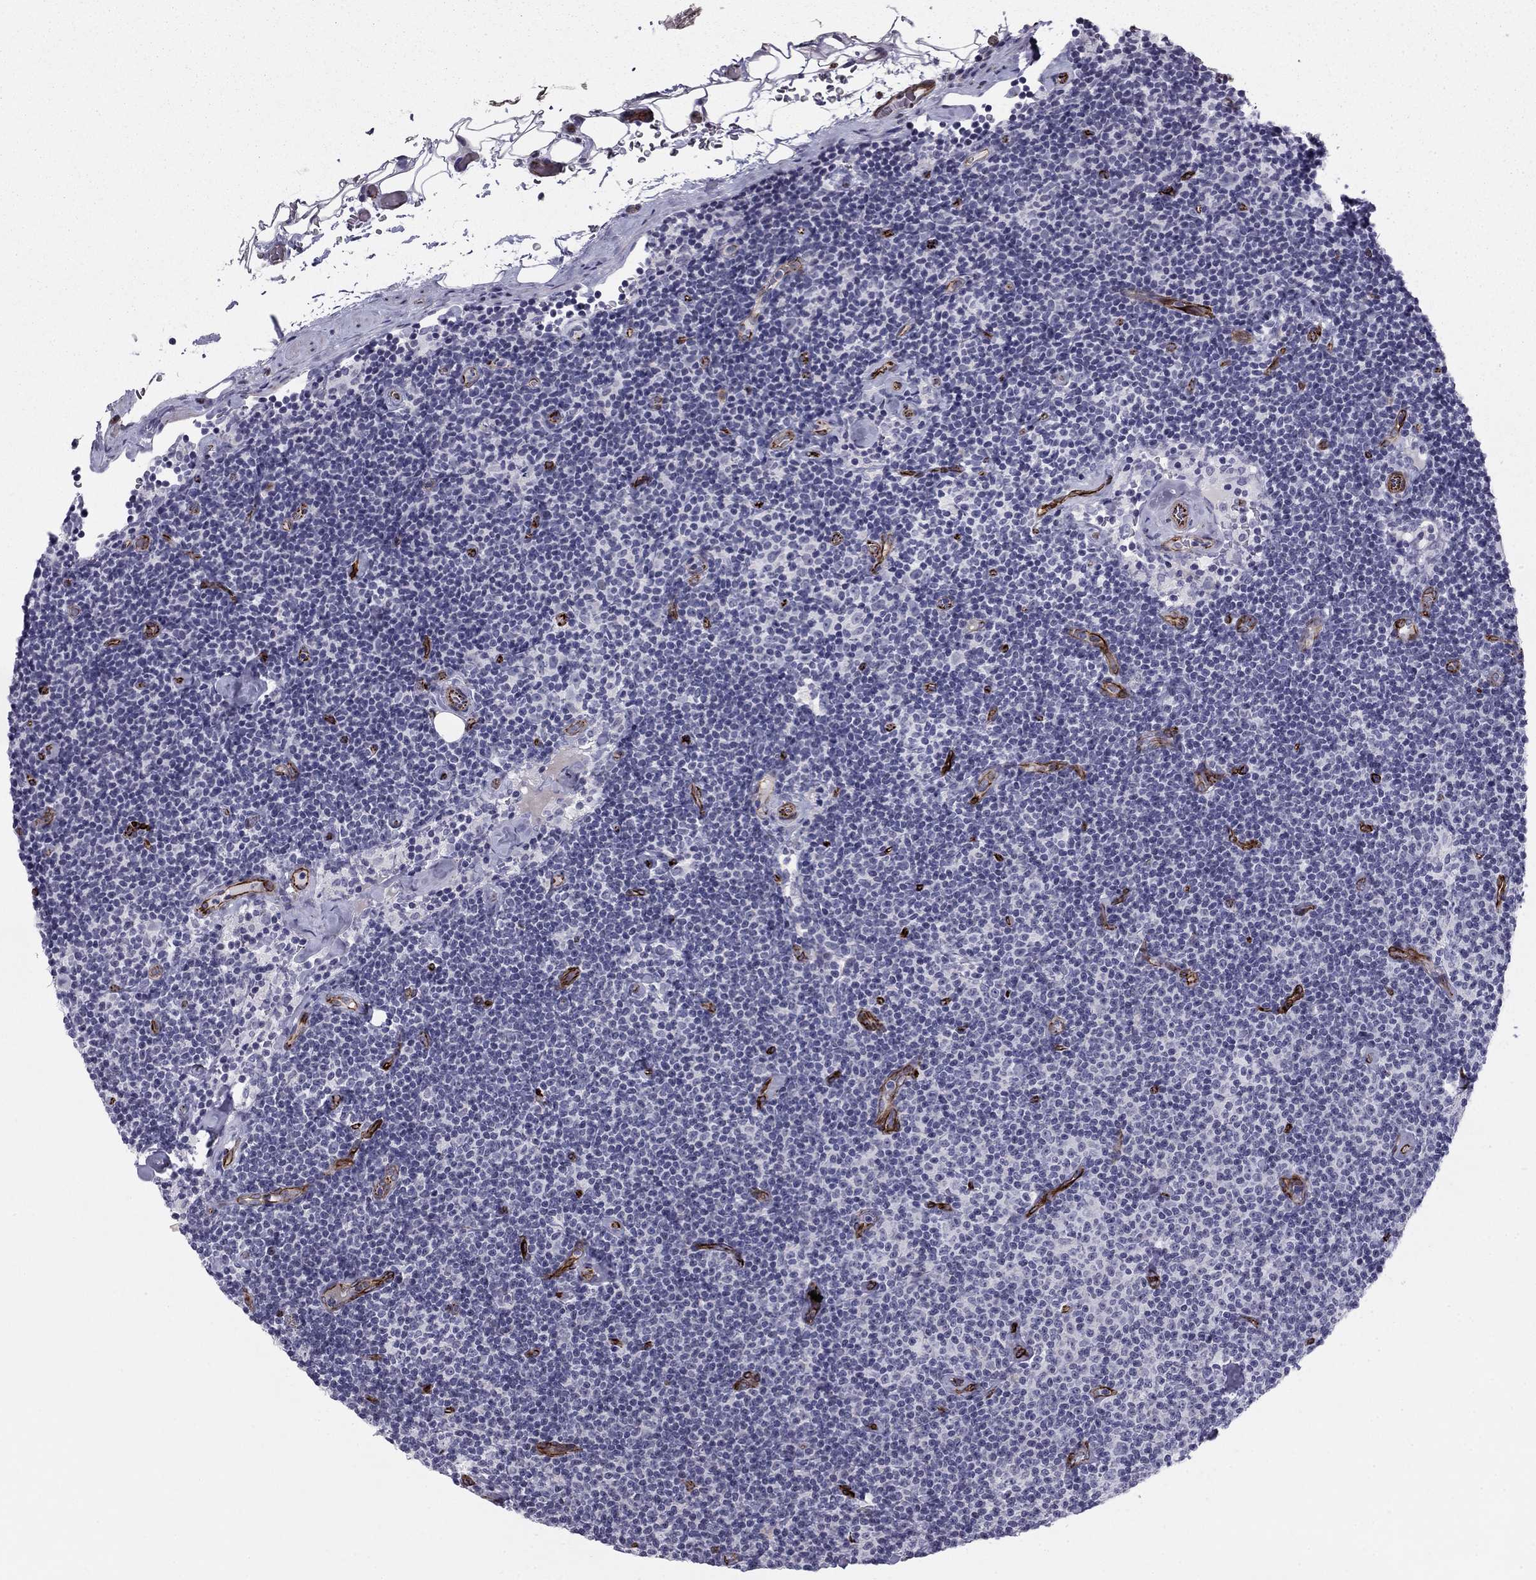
{"staining": {"intensity": "negative", "quantity": "none", "location": "none"}, "tissue": "lymphoma", "cell_type": "Tumor cells", "image_type": "cancer", "snomed": [{"axis": "morphology", "description": "Malignant lymphoma, non-Hodgkin's type, Low grade"}, {"axis": "topography", "description": "Lymph node"}], "caption": "Immunohistochemistry (IHC) image of malignant lymphoma, non-Hodgkin's type (low-grade) stained for a protein (brown), which shows no expression in tumor cells.", "gene": "ANKS4B", "patient": {"sex": "male", "age": 81}}